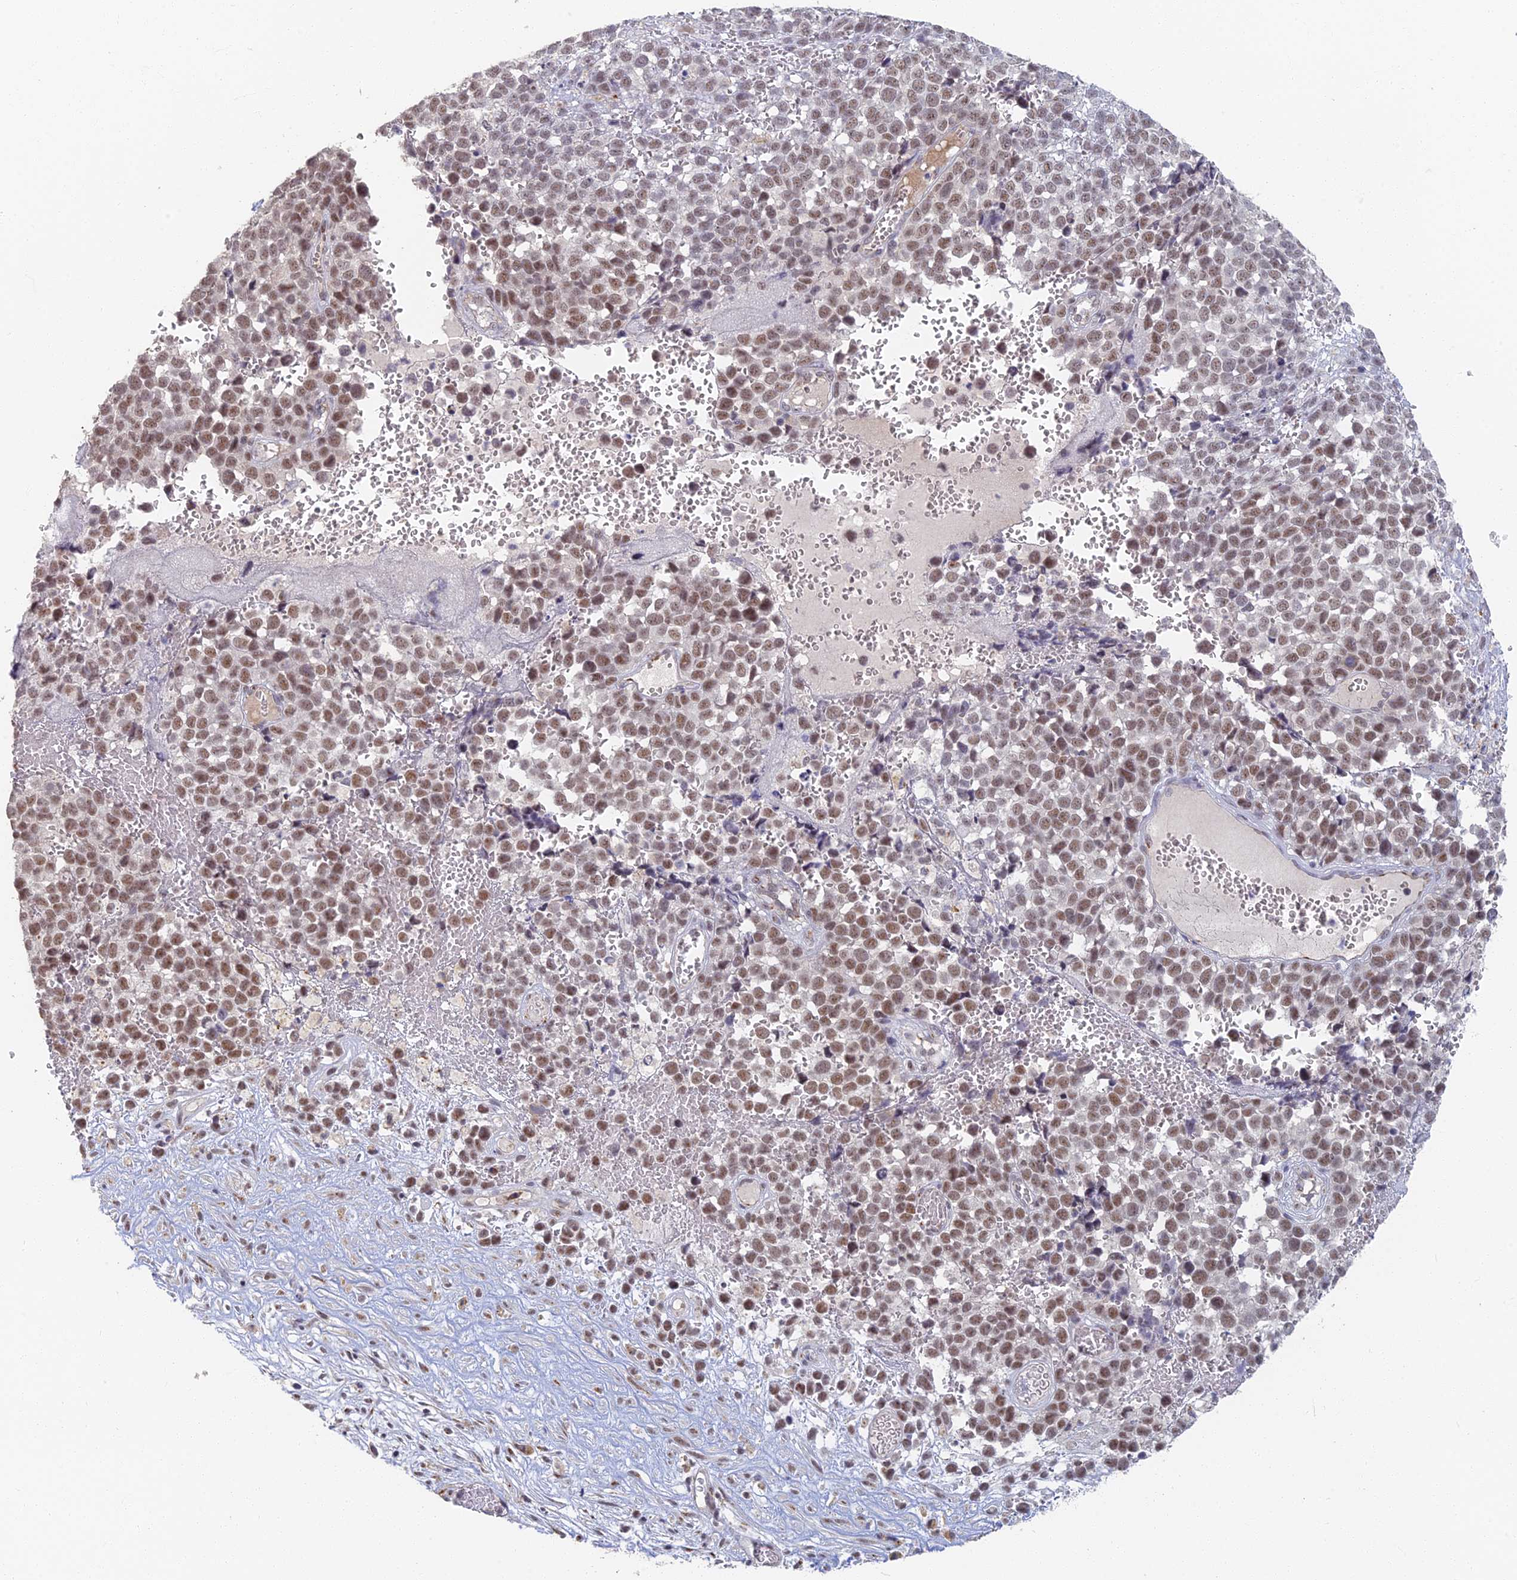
{"staining": {"intensity": "moderate", "quantity": ">75%", "location": "nuclear"}, "tissue": "melanoma", "cell_type": "Tumor cells", "image_type": "cancer", "snomed": [{"axis": "morphology", "description": "Malignant melanoma, NOS"}, {"axis": "topography", "description": "Nose, NOS"}], "caption": "Melanoma tissue reveals moderate nuclear expression in about >75% of tumor cells, visualized by immunohistochemistry.", "gene": "GPATCH1", "patient": {"sex": "female", "age": 48}}